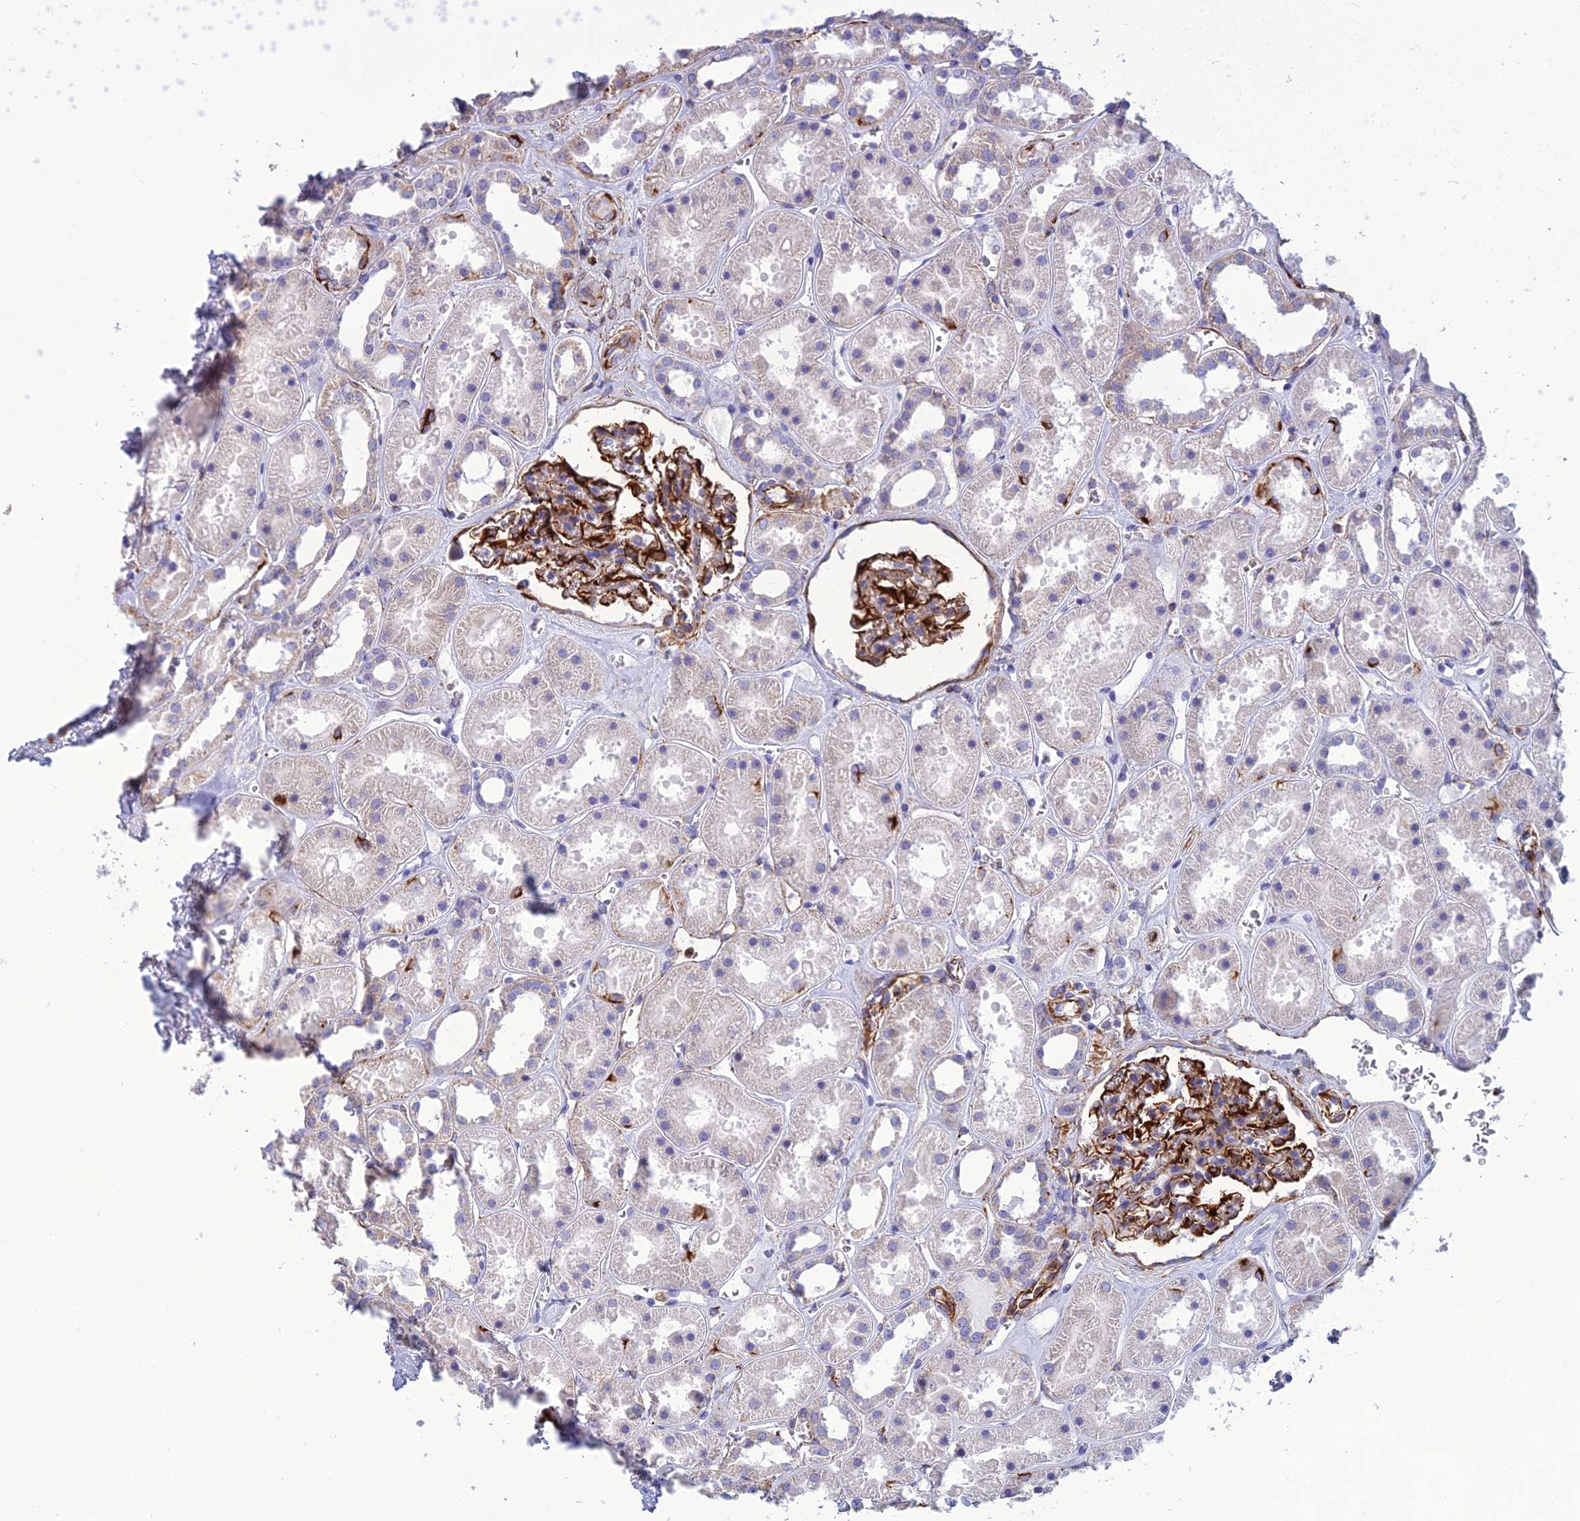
{"staining": {"intensity": "strong", "quantity": "<25%", "location": "cytoplasmic/membranous"}, "tissue": "kidney", "cell_type": "Cells in glomeruli", "image_type": "normal", "snomed": [{"axis": "morphology", "description": "Normal tissue, NOS"}, {"axis": "topography", "description": "Kidney"}], "caption": "An IHC micrograph of normal tissue is shown. Protein staining in brown labels strong cytoplasmic/membranous positivity in kidney within cells in glomeruli. (DAB (3,3'-diaminobenzidine) IHC, brown staining for protein, blue staining for nuclei).", "gene": "FBXL20", "patient": {"sex": "female", "age": 41}}